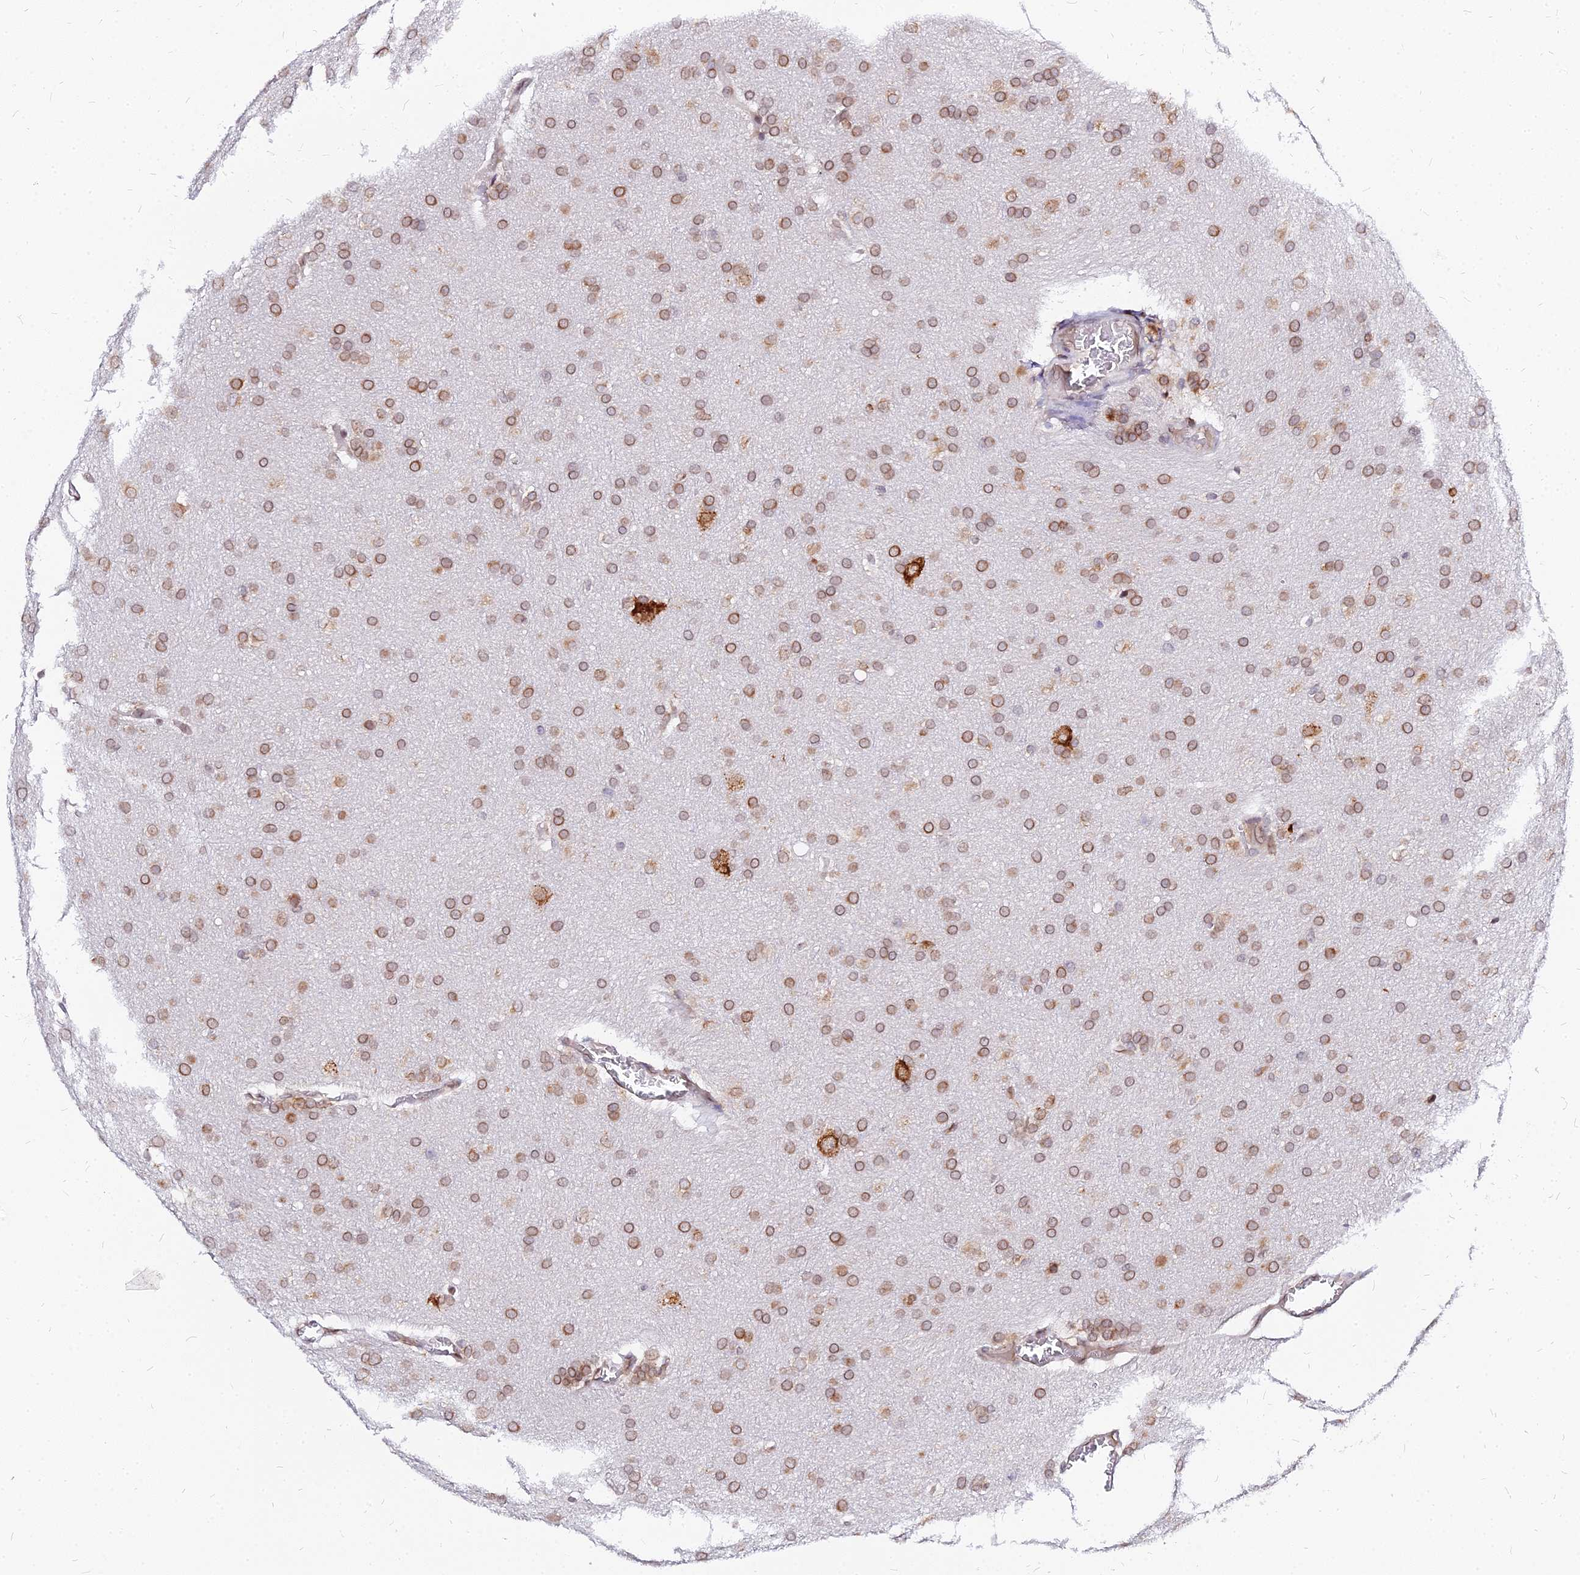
{"staining": {"intensity": "moderate", "quantity": ">75%", "location": "cytoplasmic/membranous,nuclear"}, "tissue": "glioma", "cell_type": "Tumor cells", "image_type": "cancer", "snomed": [{"axis": "morphology", "description": "Glioma, malignant, Low grade"}, {"axis": "topography", "description": "Brain"}], "caption": "Protein analysis of malignant glioma (low-grade) tissue exhibits moderate cytoplasmic/membranous and nuclear positivity in about >75% of tumor cells. The protein of interest is stained brown, and the nuclei are stained in blue (DAB IHC with brightfield microscopy, high magnification).", "gene": "RNF121", "patient": {"sex": "female", "age": 32}}